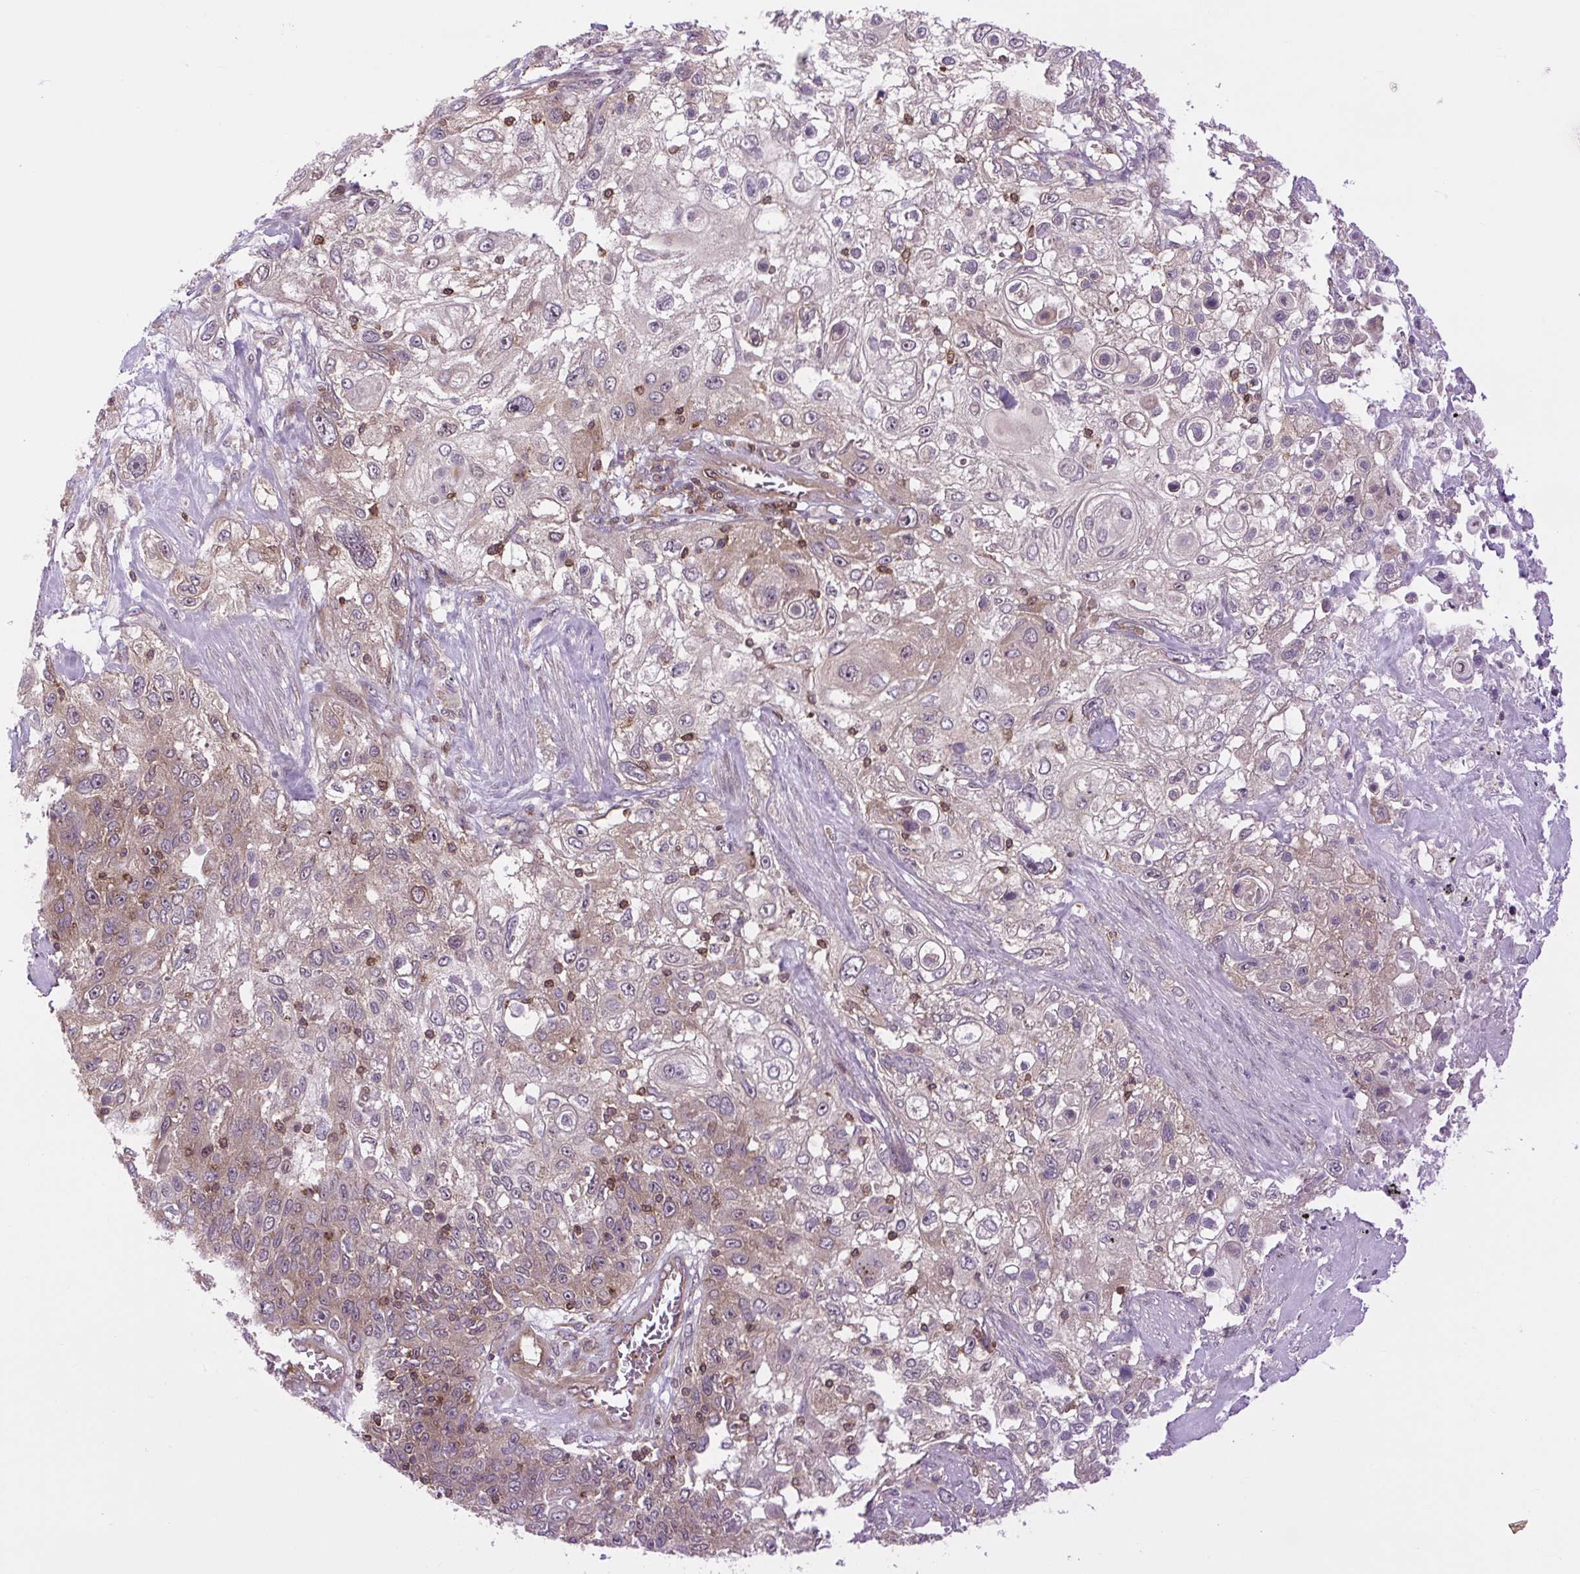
{"staining": {"intensity": "moderate", "quantity": "25%-75%", "location": "cytoplasmic/membranous"}, "tissue": "lung cancer", "cell_type": "Tumor cells", "image_type": "cancer", "snomed": [{"axis": "morphology", "description": "Squamous cell carcinoma, NOS"}, {"axis": "topography", "description": "Lung"}], "caption": "Immunohistochemistry (IHC) staining of lung cancer, which shows medium levels of moderate cytoplasmic/membranous expression in approximately 25%-75% of tumor cells indicating moderate cytoplasmic/membranous protein expression. The staining was performed using DAB (3,3'-diaminobenzidine) (brown) for protein detection and nuclei were counterstained in hematoxylin (blue).", "gene": "PLCG1", "patient": {"sex": "female", "age": 69}}